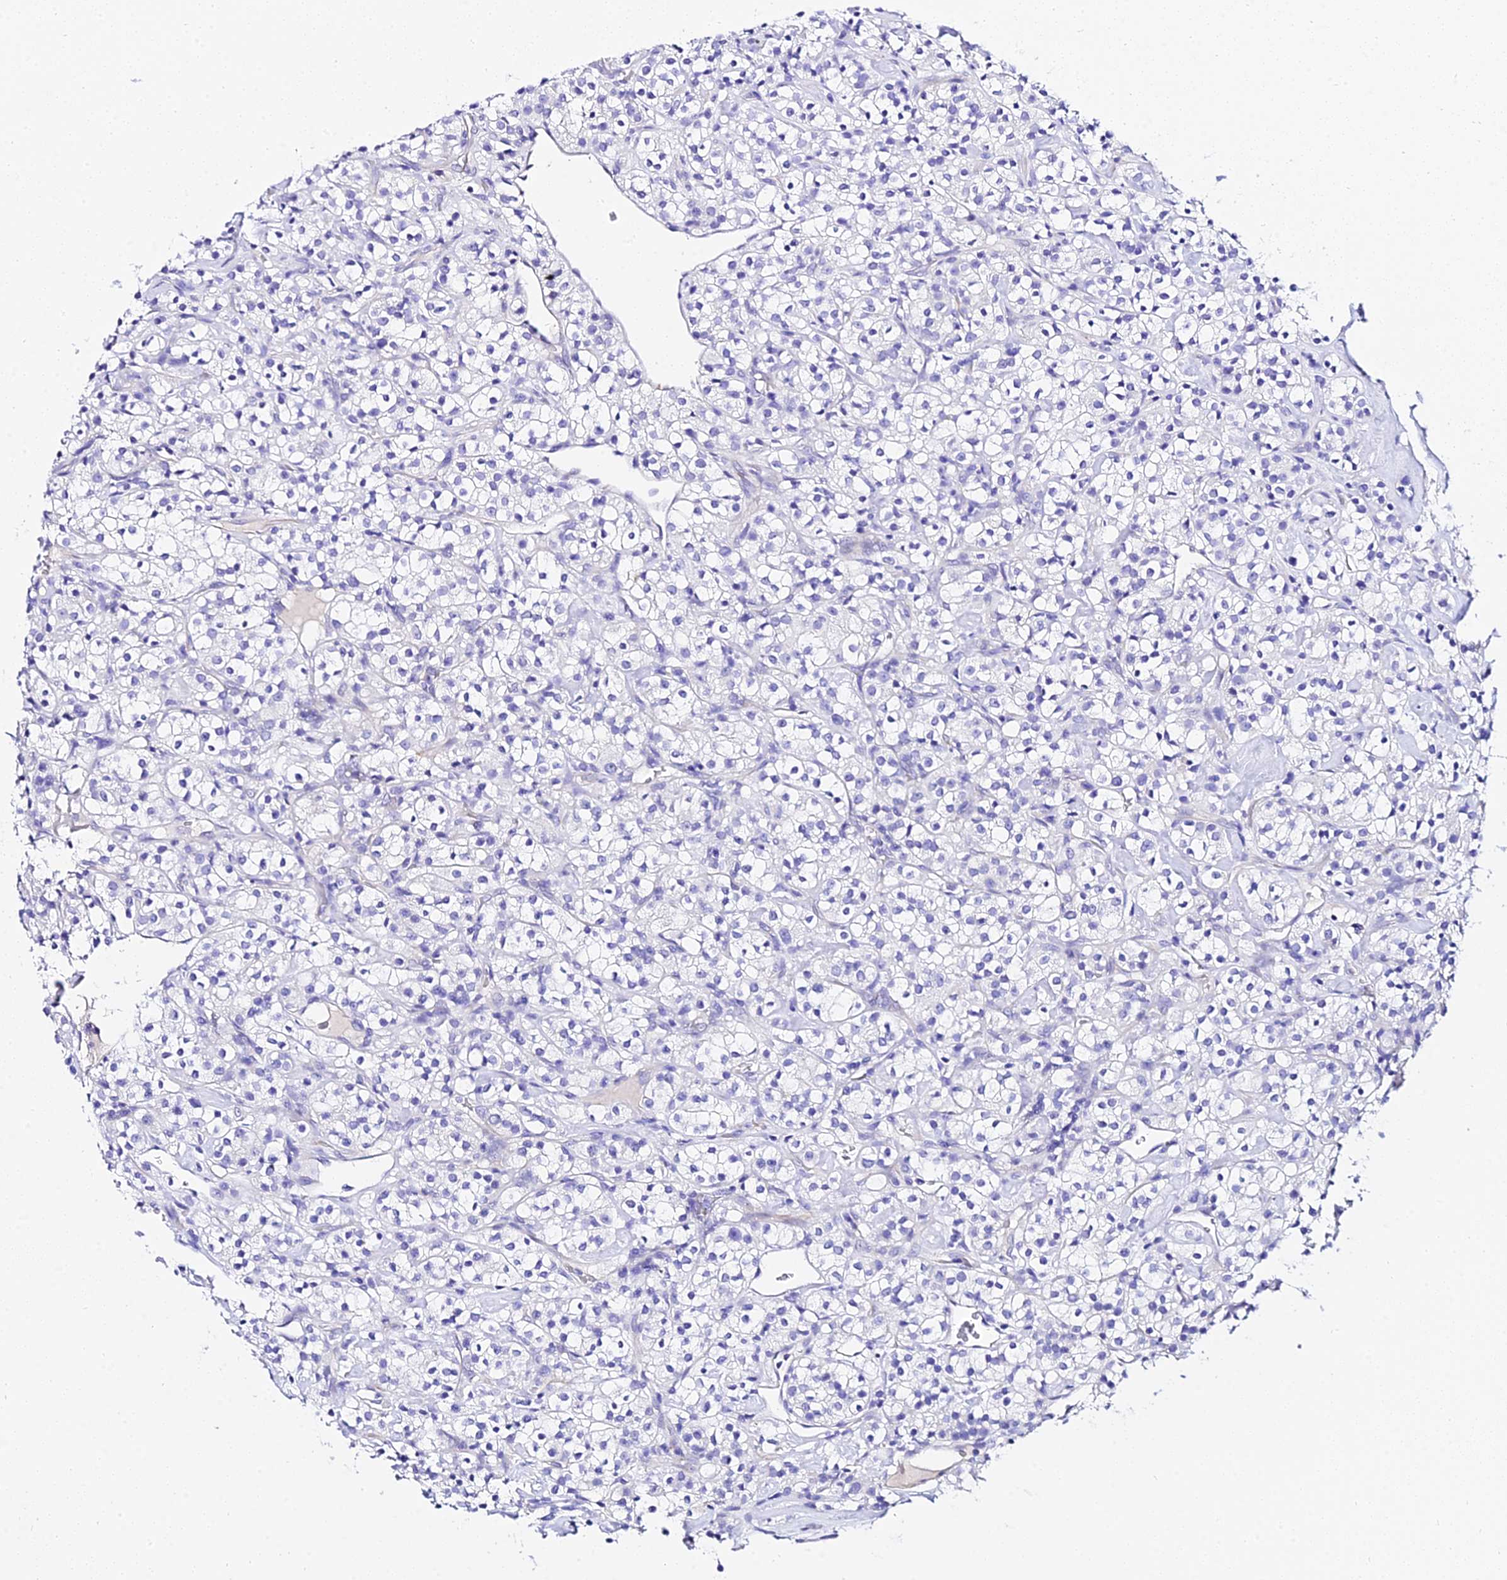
{"staining": {"intensity": "negative", "quantity": "none", "location": "none"}, "tissue": "renal cancer", "cell_type": "Tumor cells", "image_type": "cancer", "snomed": [{"axis": "morphology", "description": "Adenocarcinoma, NOS"}, {"axis": "topography", "description": "Kidney"}], "caption": "Photomicrograph shows no significant protein staining in tumor cells of renal cancer (adenocarcinoma). (DAB (3,3'-diaminobenzidine) IHC with hematoxylin counter stain).", "gene": "DEFB106A", "patient": {"sex": "male", "age": 77}}